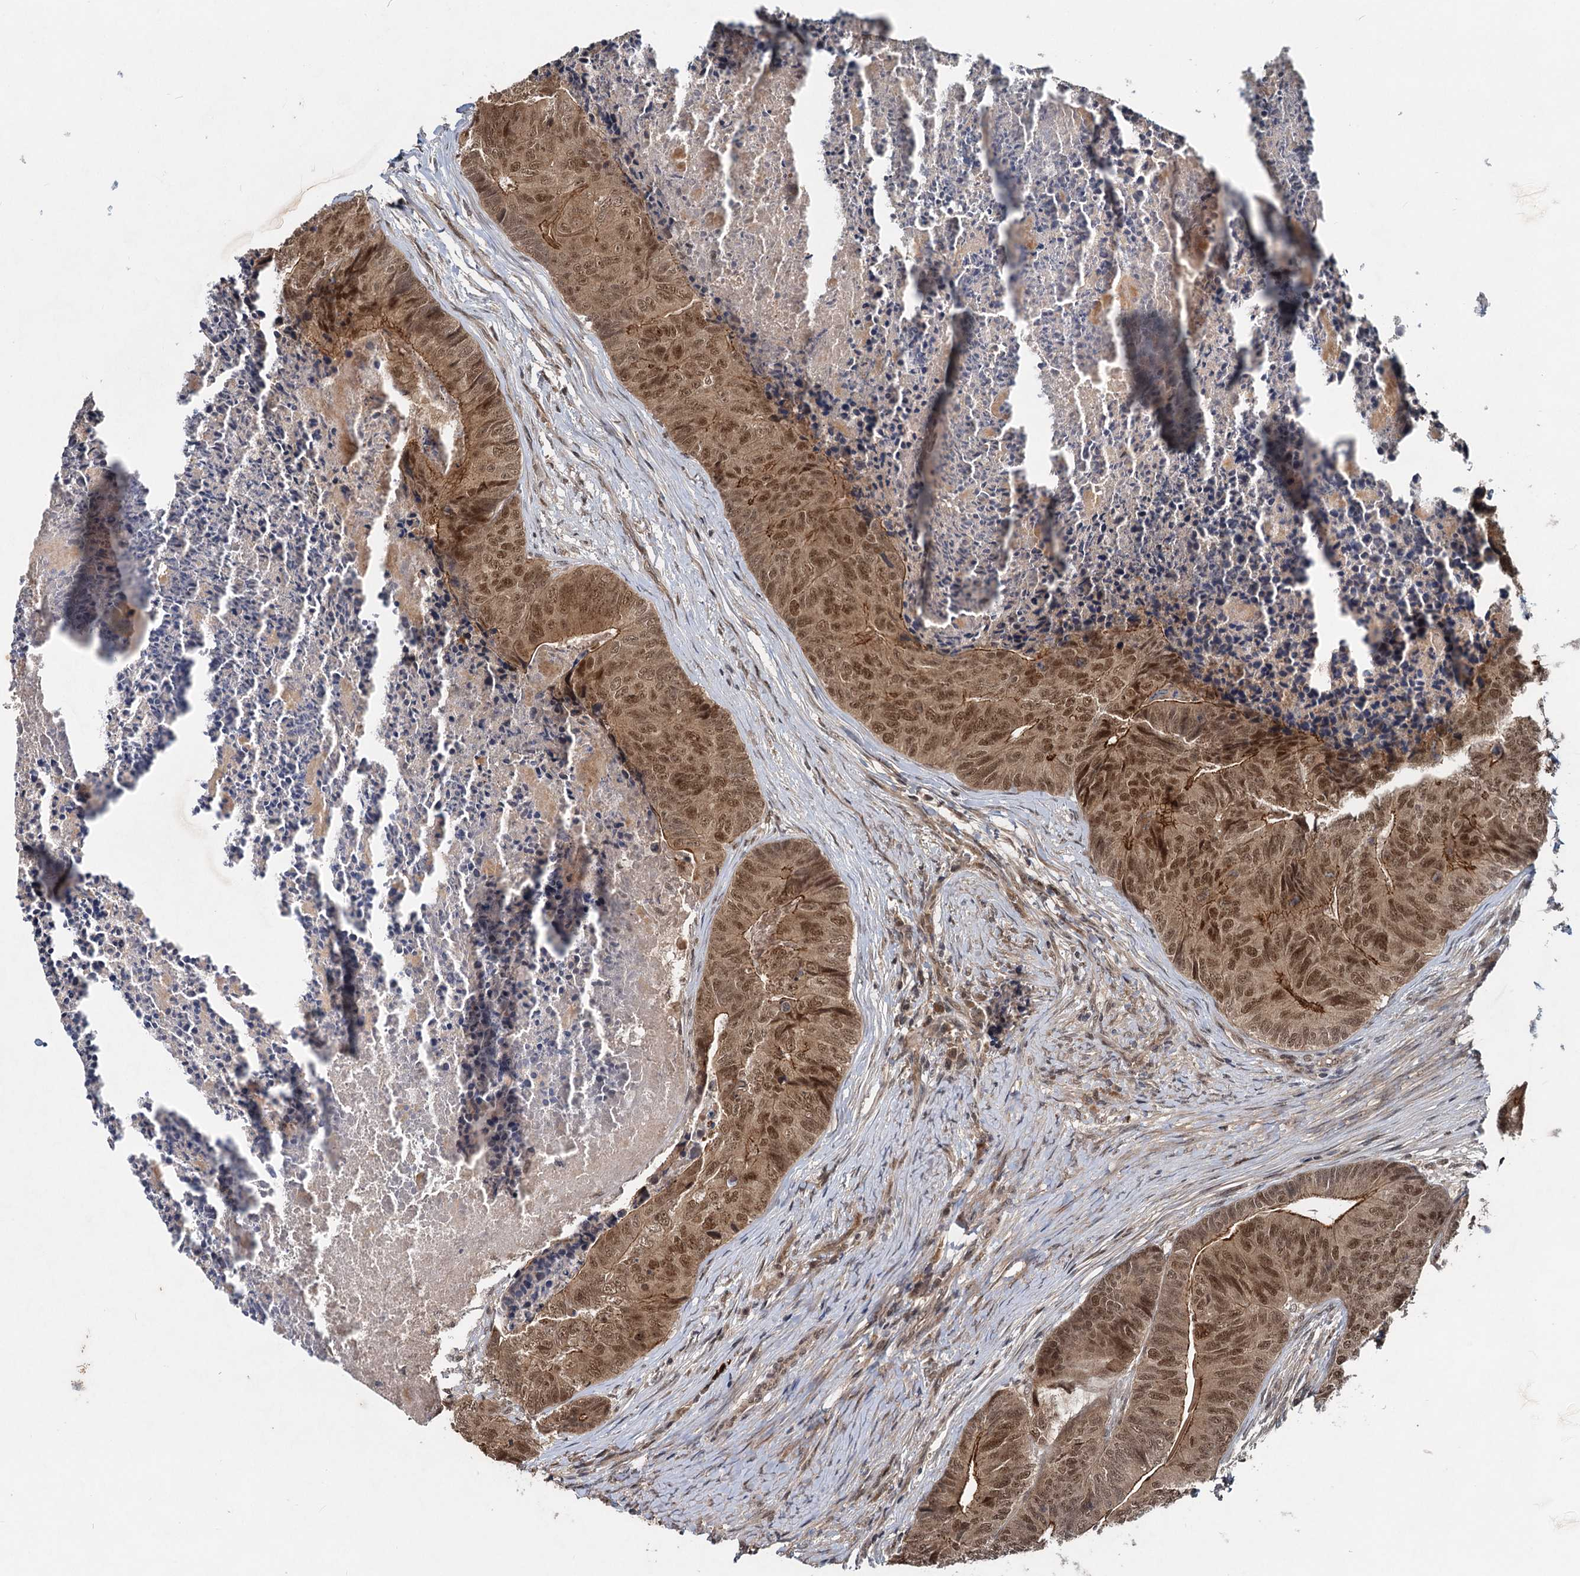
{"staining": {"intensity": "moderate", "quantity": ">75%", "location": "cytoplasmic/membranous,nuclear"}, "tissue": "colorectal cancer", "cell_type": "Tumor cells", "image_type": "cancer", "snomed": [{"axis": "morphology", "description": "Adenocarcinoma, NOS"}, {"axis": "topography", "description": "Colon"}], "caption": "Immunohistochemical staining of human colorectal cancer demonstrates moderate cytoplasmic/membranous and nuclear protein expression in about >75% of tumor cells.", "gene": "RITA1", "patient": {"sex": "female", "age": 67}}